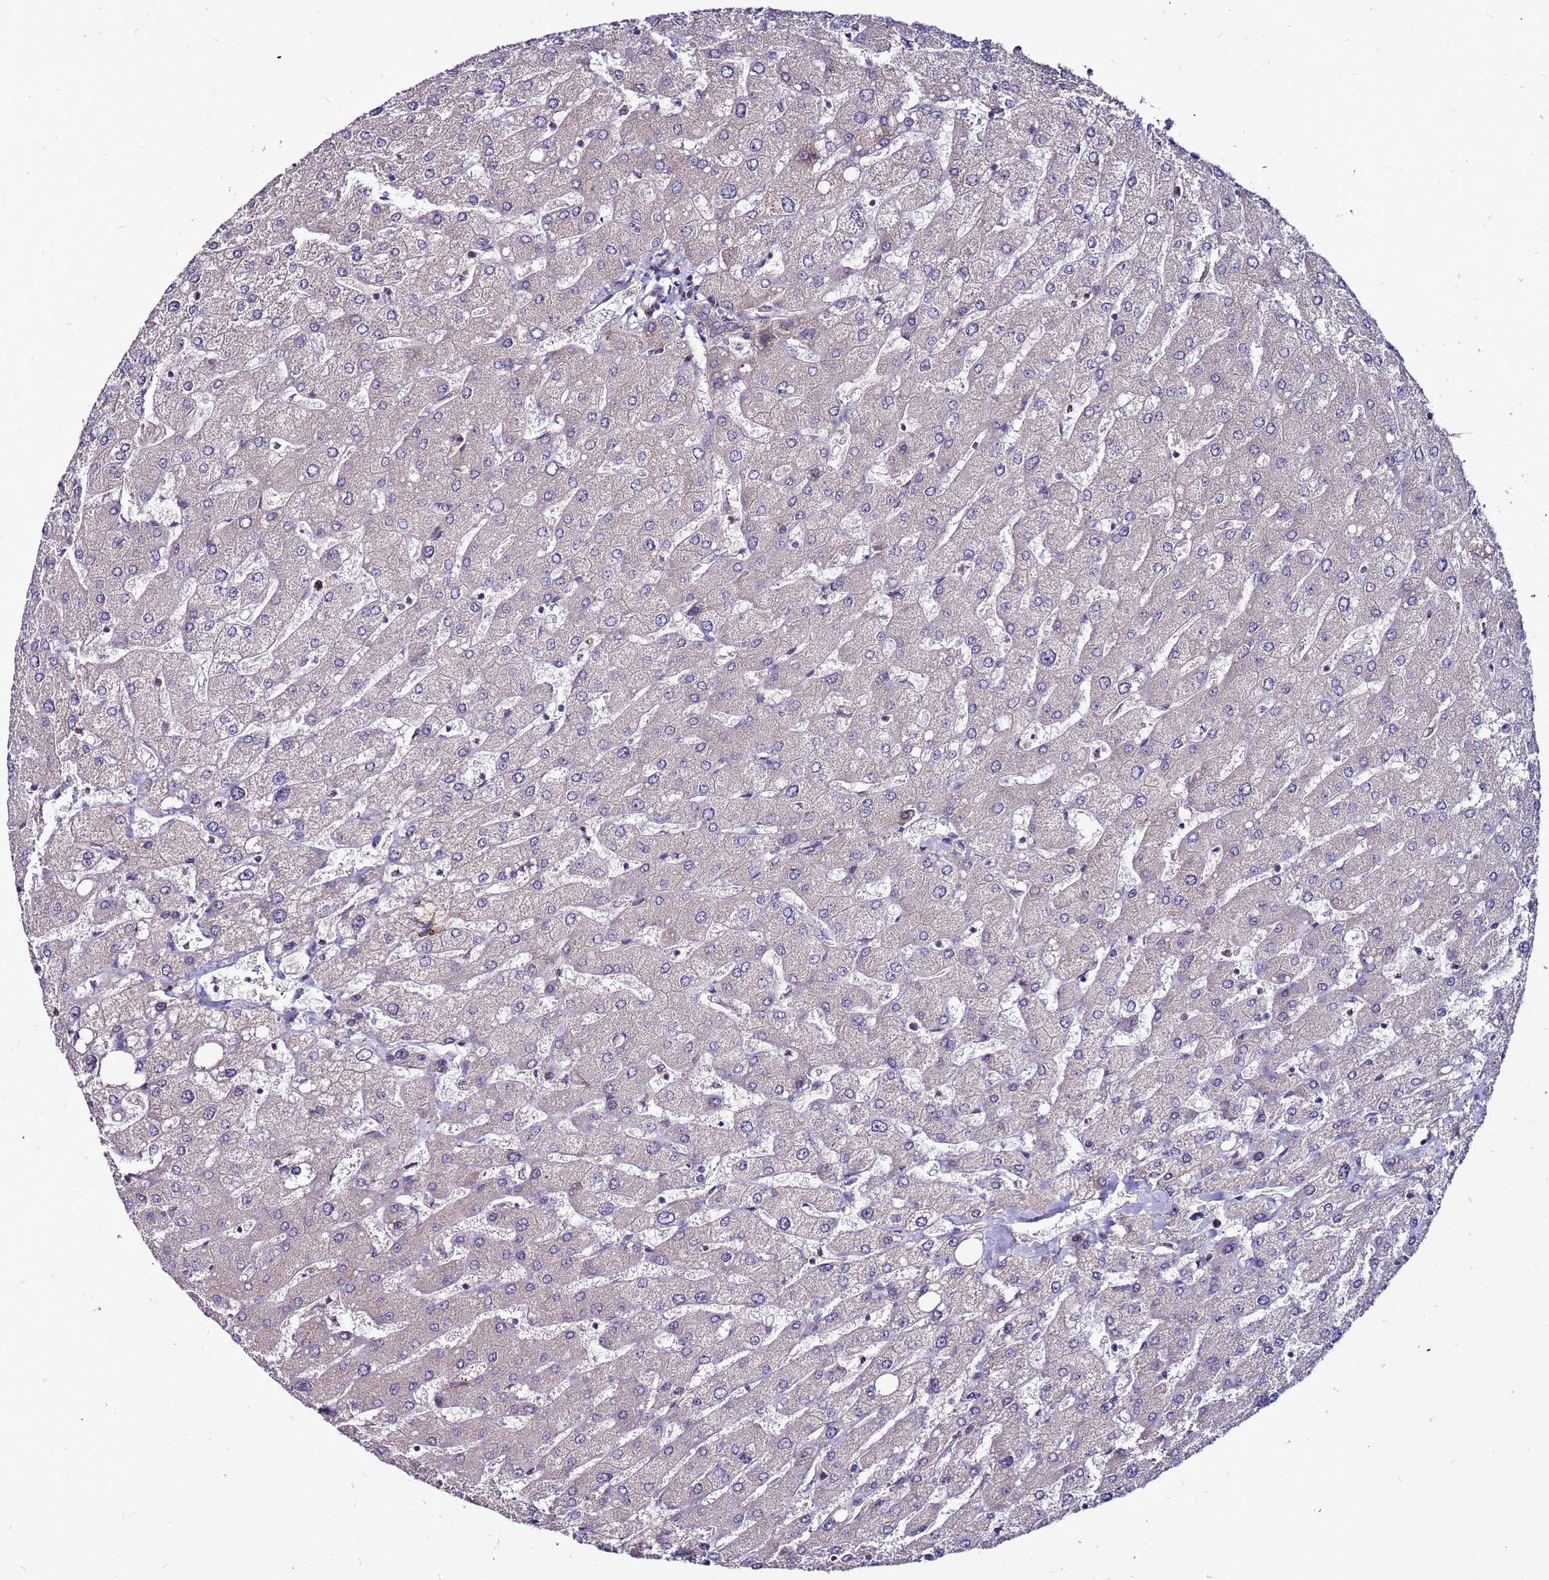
{"staining": {"intensity": "negative", "quantity": "none", "location": "none"}, "tissue": "liver", "cell_type": "Cholangiocytes", "image_type": "normal", "snomed": [{"axis": "morphology", "description": "Normal tissue, NOS"}, {"axis": "topography", "description": "Liver"}], "caption": "Benign liver was stained to show a protein in brown. There is no significant positivity in cholangiocytes. (DAB (3,3'-diaminobenzidine) immunohistochemistry (IHC) visualized using brightfield microscopy, high magnification).", "gene": "GPN3", "patient": {"sex": "male", "age": 55}}